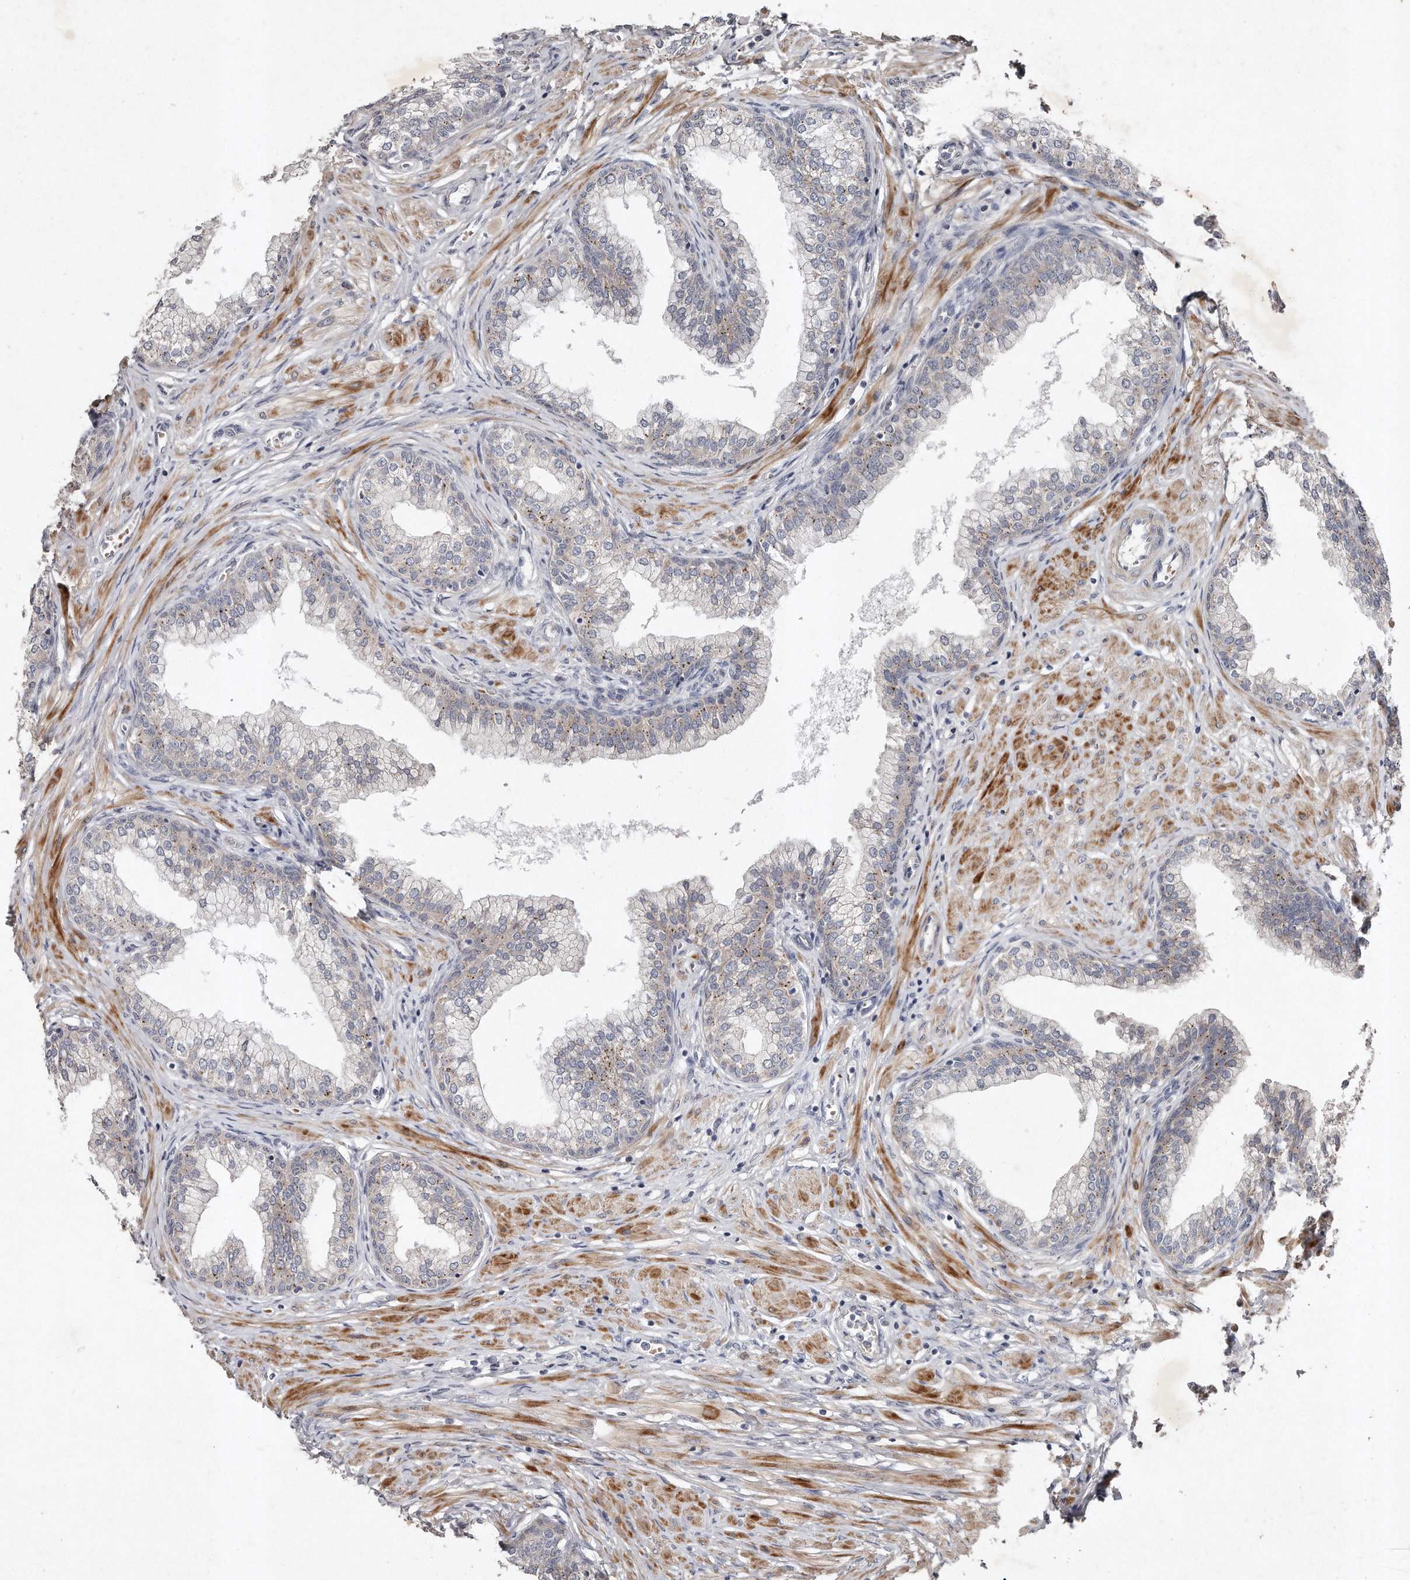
{"staining": {"intensity": "negative", "quantity": "none", "location": "none"}, "tissue": "prostate", "cell_type": "Glandular cells", "image_type": "normal", "snomed": [{"axis": "morphology", "description": "Normal tissue, NOS"}, {"axis": "morphology", "description": "Urothelial carcinoma, Low grade"}, {"axis": "topography", "description": "Urinary bladder"}, {"axis": "topography", "description": "Prostate"}], "caption": "Glandular cells are negative for protein expression in normal human prostate. (Immunohistochemistry (ihc), brightfield microscopy, high magnification).", "gene": "TECR", "patient": {"sex": "male", "age": 60}}